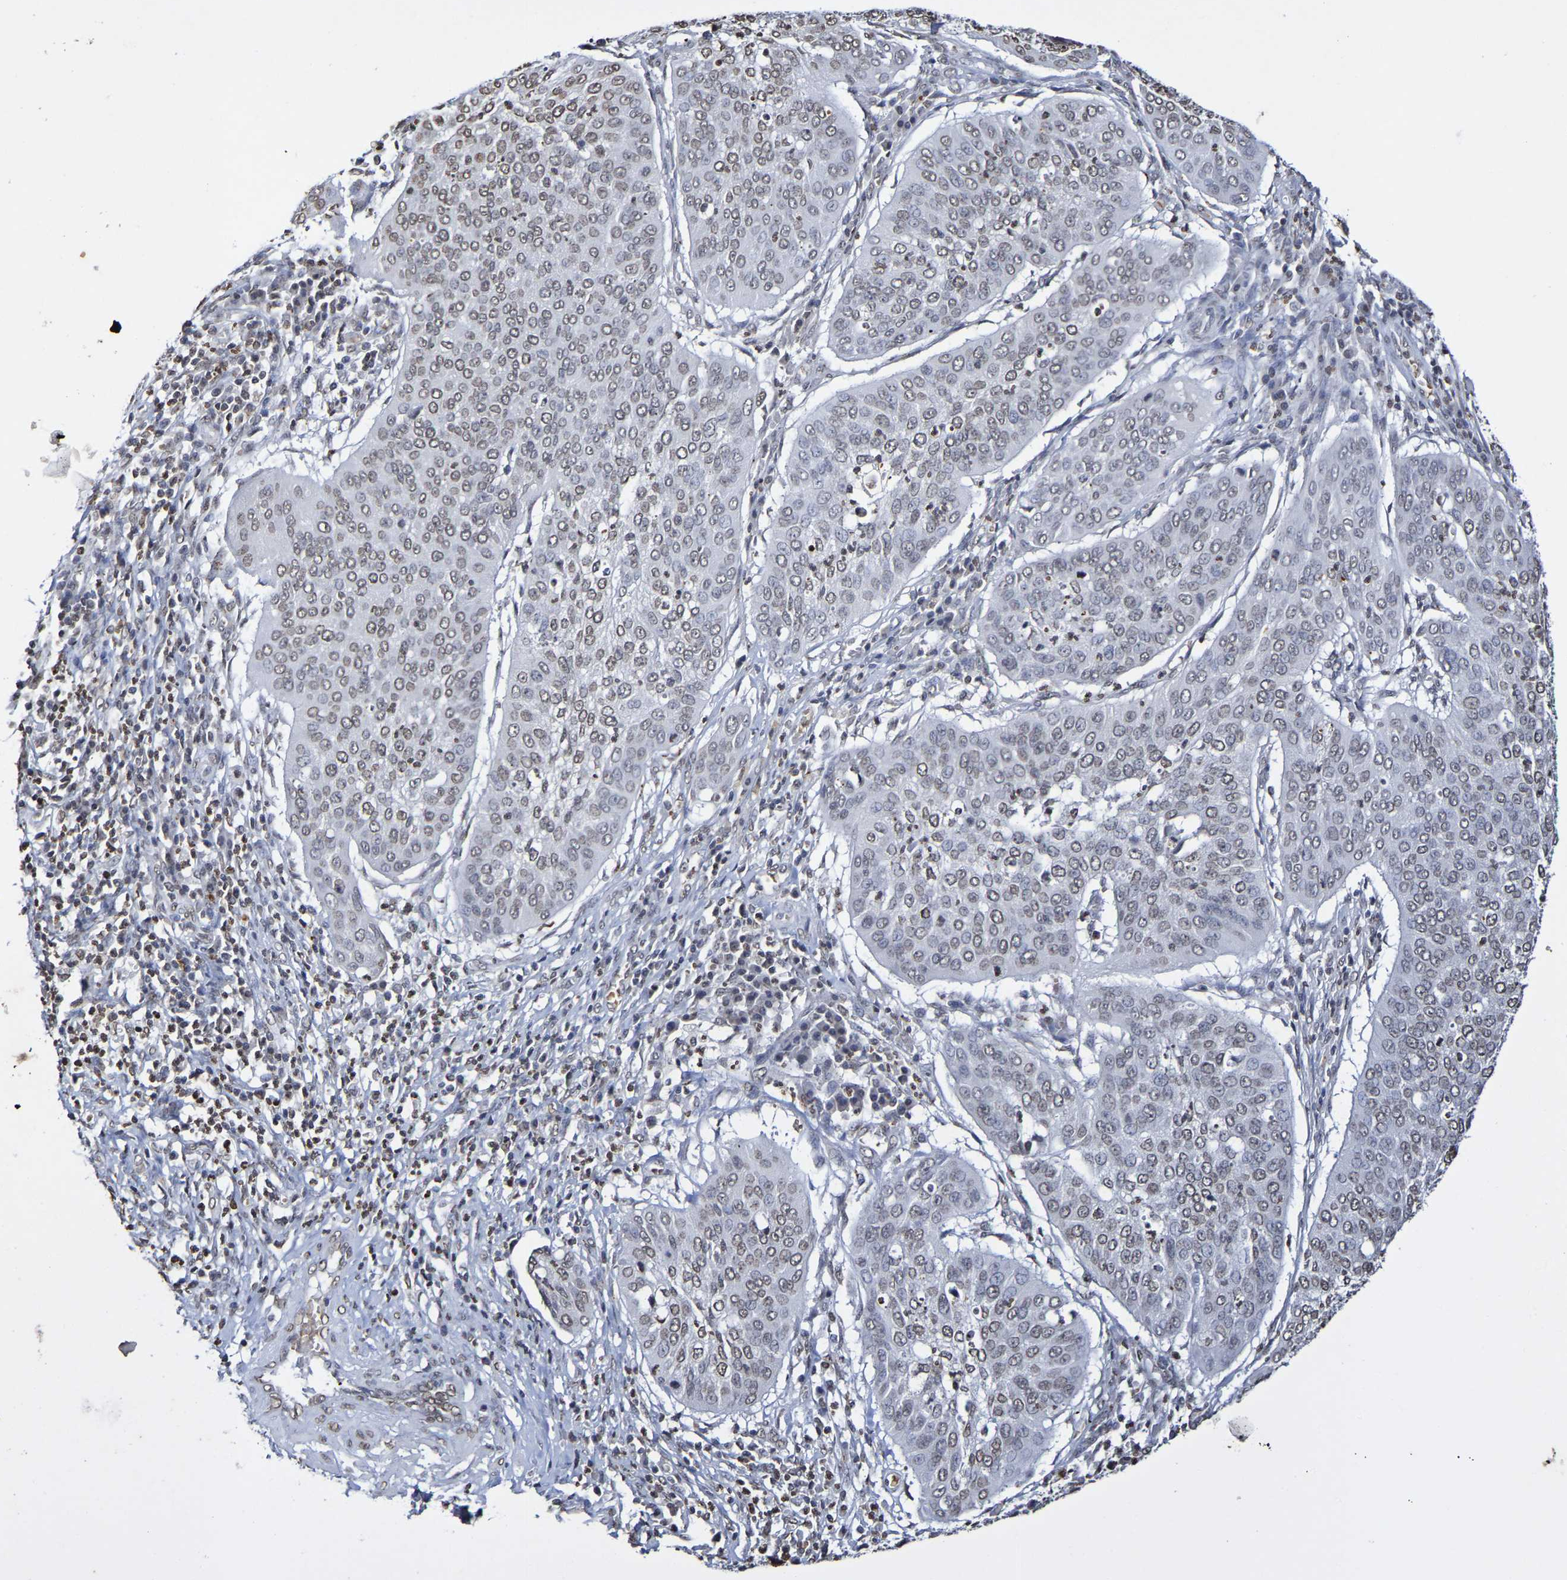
{"staining": {"intensity": "weak", "quantity": "25%-75%", "location": "nuclear"}, "tissue": "cervical cancer", "cell_type": "Tumor cells", "image_type": "cancer", "snomed": [{"axis": "morphology", "description": "Normal tissue, NOS"}, {"axis": "morphology", "description": "Squamous cell carcinoma, NOS"}, {"axis": "topography", "description": "Cervix"}], "caption": "The image exhibits immunohistochemical staining of cervical cancer. There is weak nuclear staining is identified in about 25%-75% of tumor cells.", "gene": "ATF4", "patient": {"sex": "female", "age": 39}}